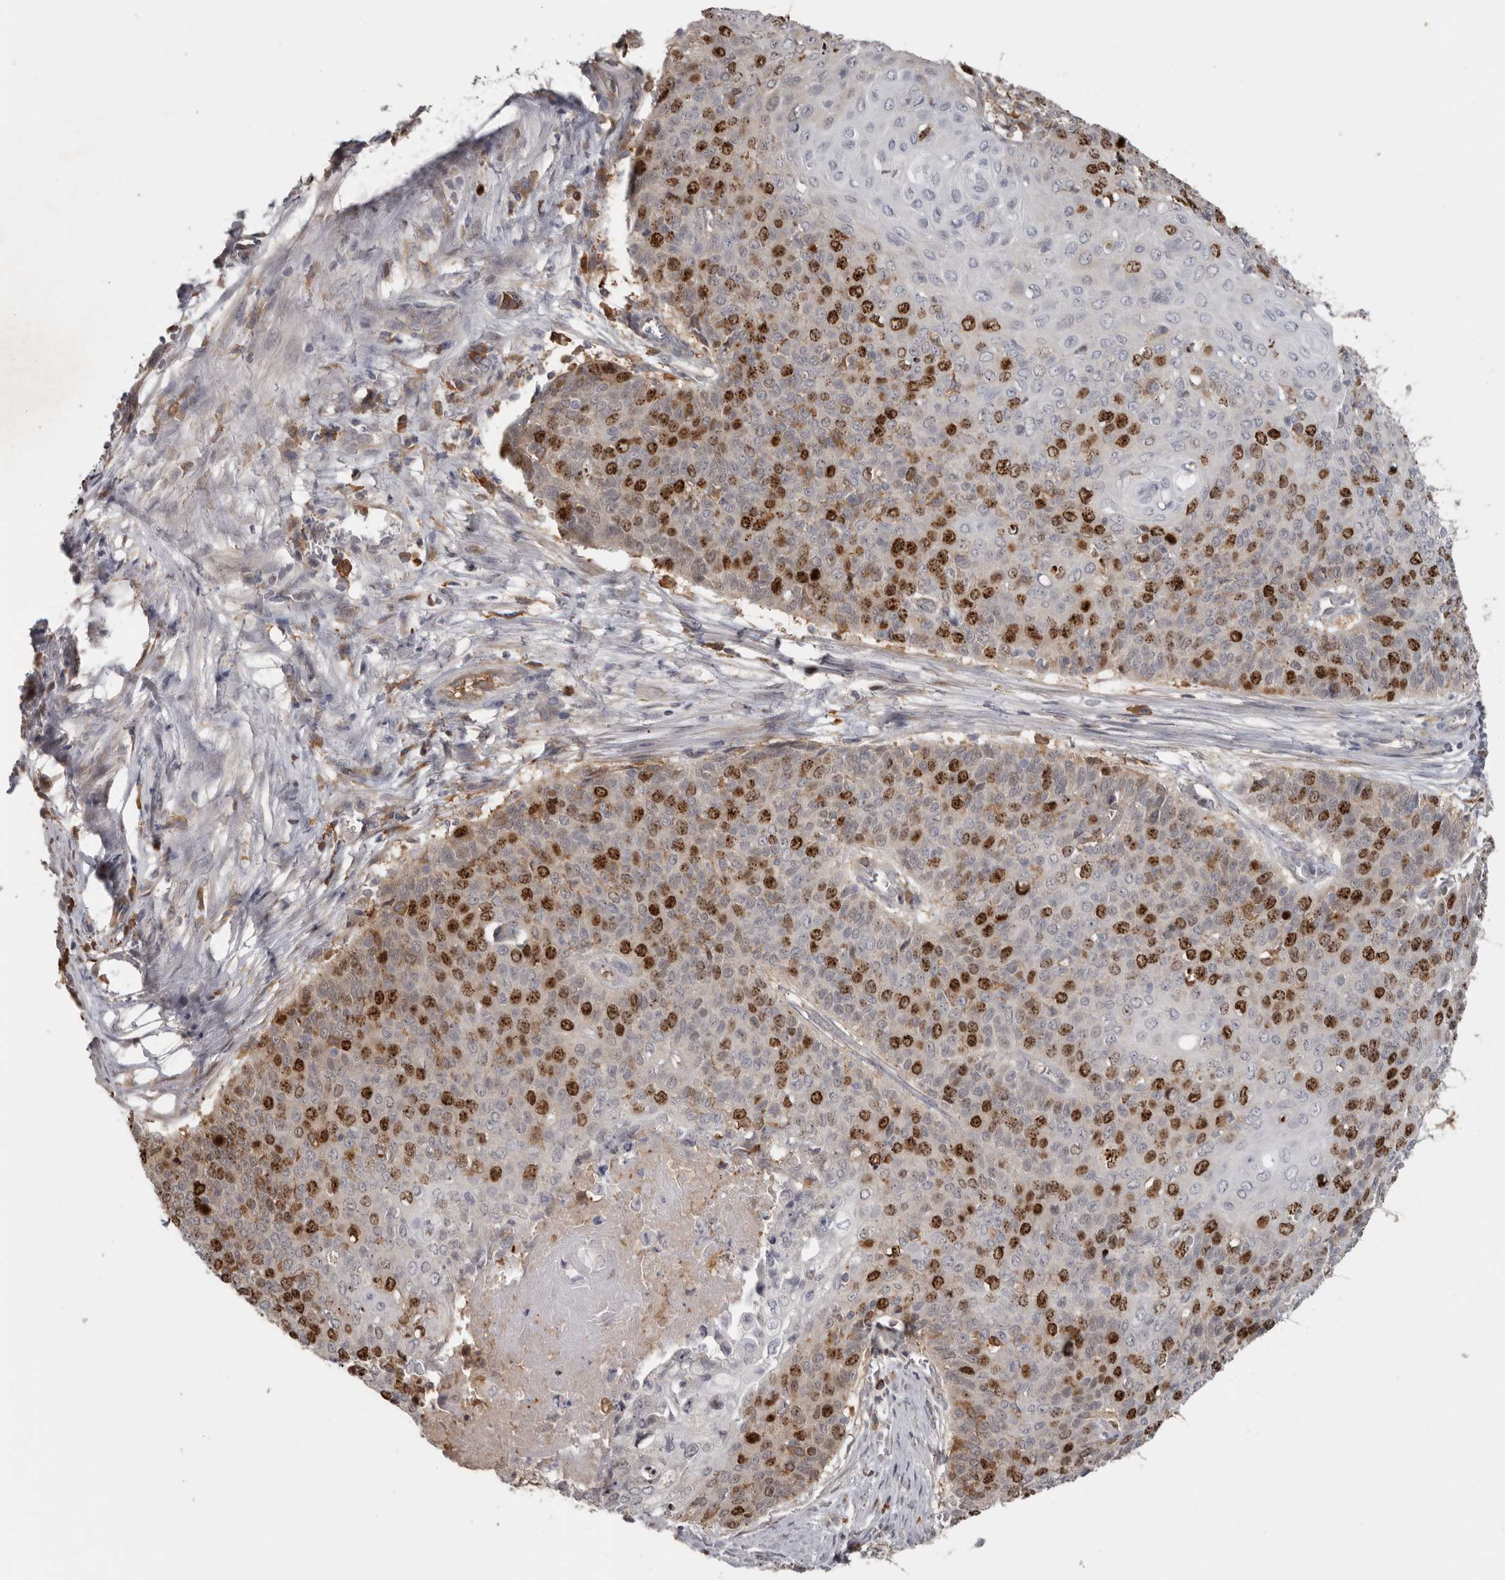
{"staining": {"intensity": "strong", "quantity": "25%-75%", "location": "nuclear"}, "tissue": "cervical cancer", "cell_type": "Tumor cells", "image_type": "cancer", "snomed": [{"axis": "morphology", "description": "Squamous cell carcinoma, NOS"}, {"axis": "topography", "description": "Cervix"}], "caption": "Cervical cancer stained for a protein (brown) demonstrates strong nuclear positive positivity in approximately 25%-75% of tumor cells.", "gene": "CDCA8", "patient": {"sex": "female", "age": 39}}